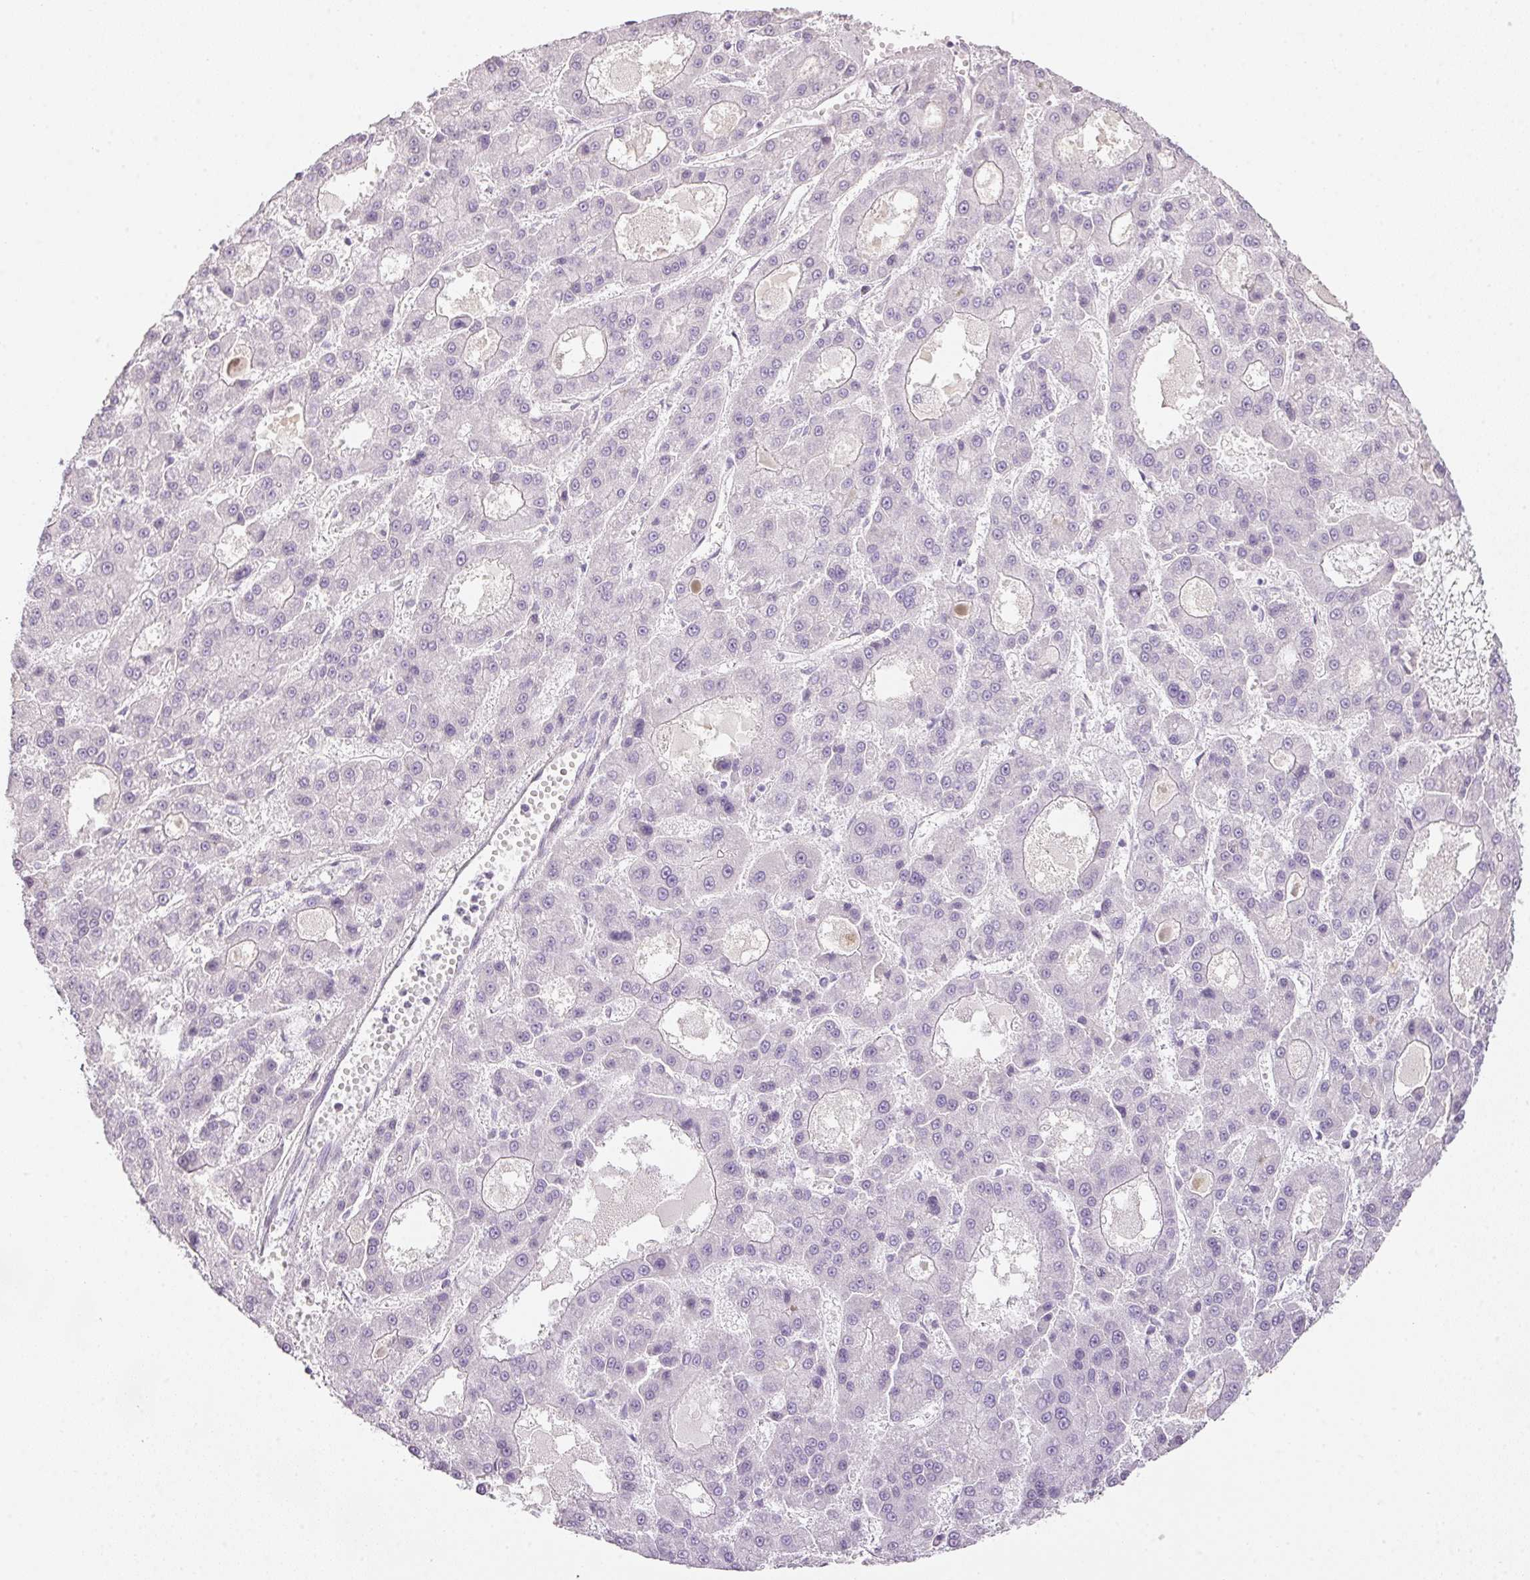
{"staining": {"intensity": "negative", "quantity": "none", "location": "none"}, "tissue": "liver cancer", "cell_type": "Tumor cells", "image_type": "cancer", "snomed": [{"axis": "morphology", "description": "Carcinoma, Hepatocellular, NOS"}, {"axis": "topography", "description": "Liver"}], "caption": "Micrograph shows no significant protein staining in tumor cells of liver cancer (hepatocellular carcinoma).", "gene": "RAX2", "patient": {"sex": "male", "age": 70}}